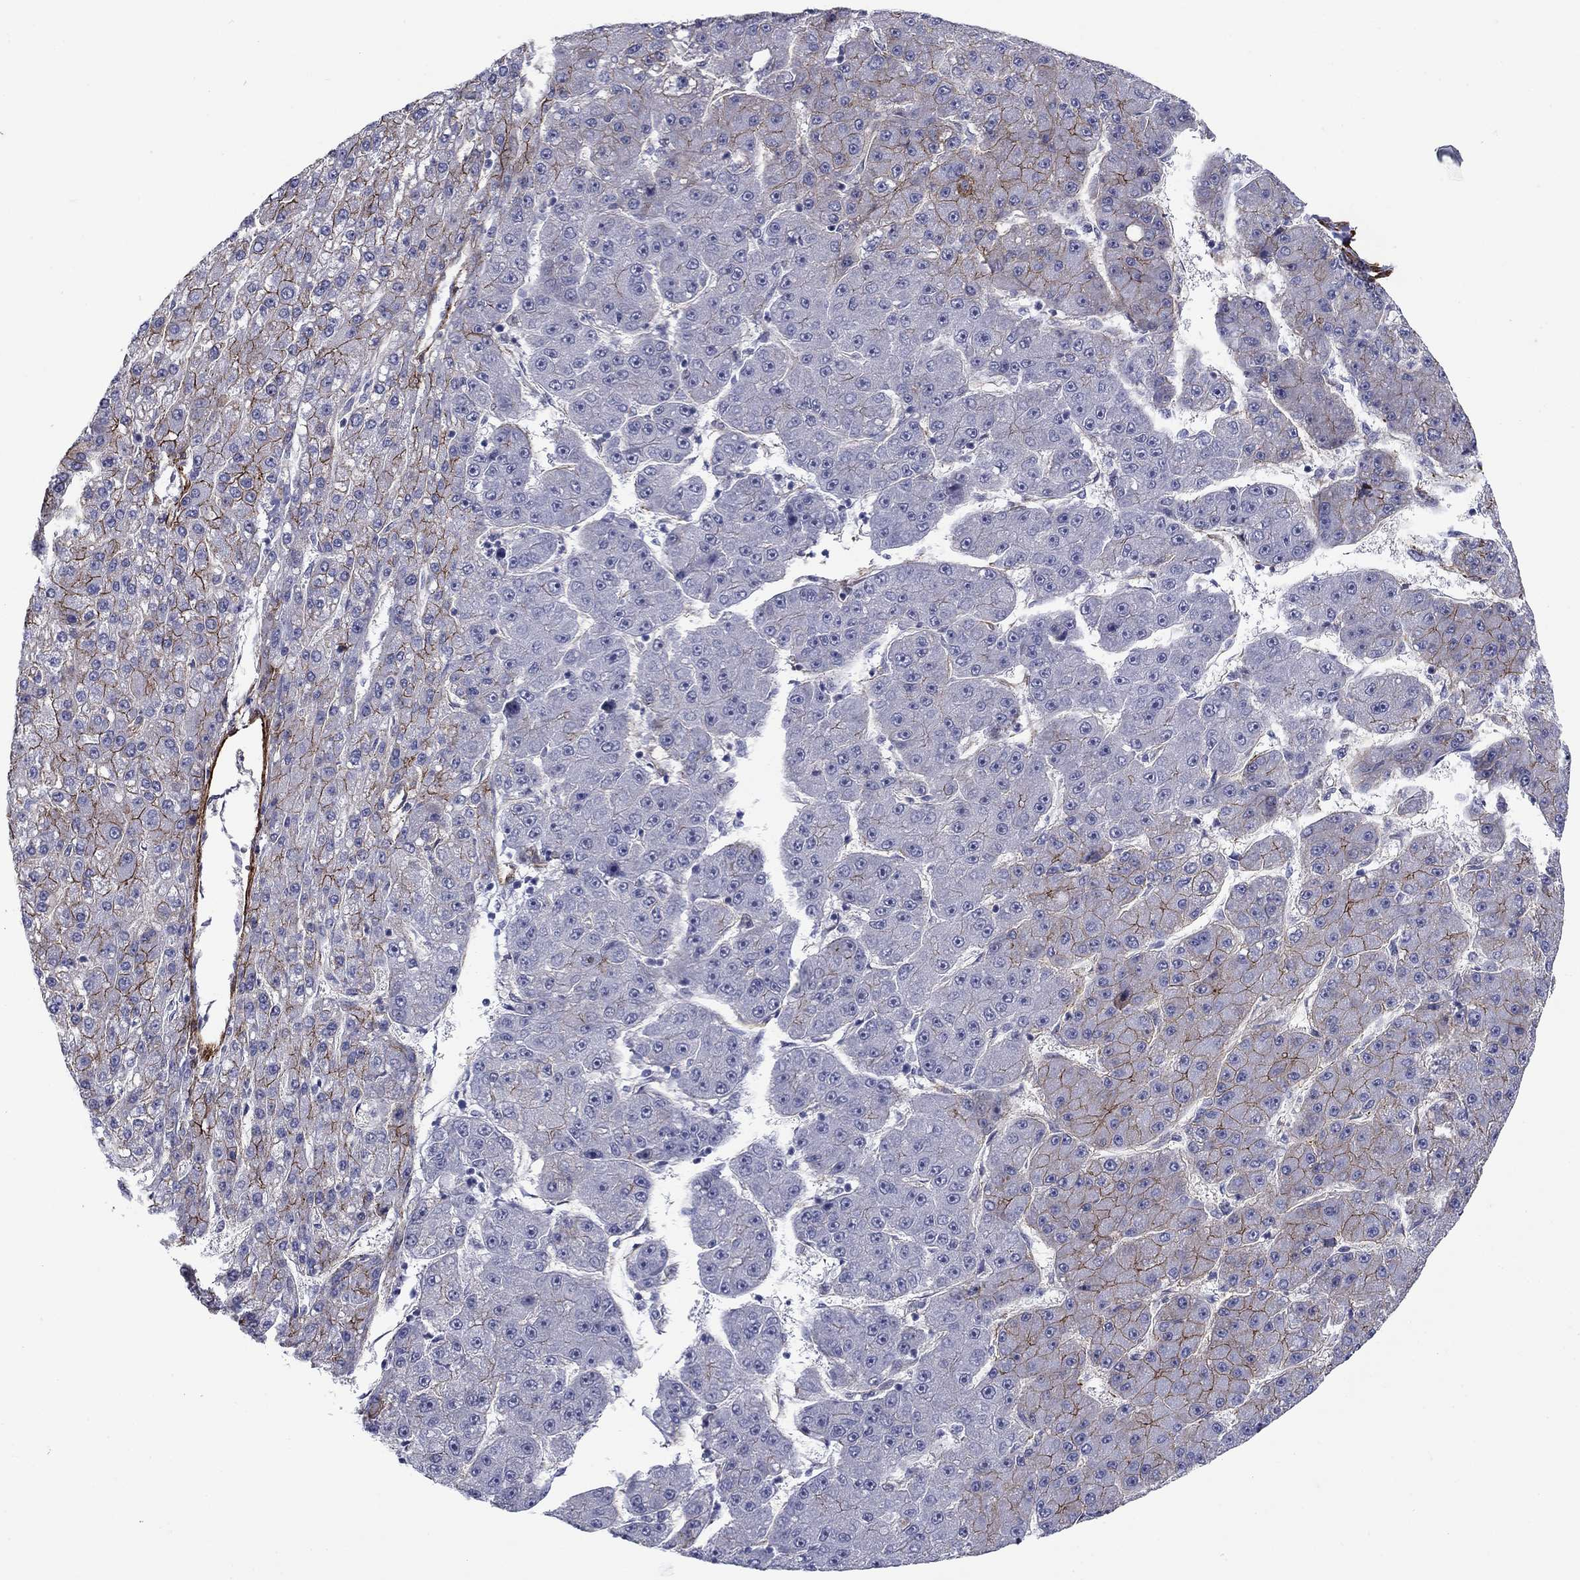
{"staining": {"intensity": "strong", "quantity": "<25%", "location": "cytoplasmic/membranous"}, "tissue": "liver cancer", "cell_type": "Tumor cells", "image_type": "cancer", "snomed": [{"axis": "morphology", "description": "Carcinoma, Hepatocellular, NOS"}, {"axis": "topography", "description": "Liver"}], "caption": "Approximately <25% of tumor cells in human liver cancer reveal strong cytoplasmic/membranous protein expression as visualized by brown immunohistochemical staining.", "gene": "KRBA1", "patient": {"sex": "male", "age": 67}}